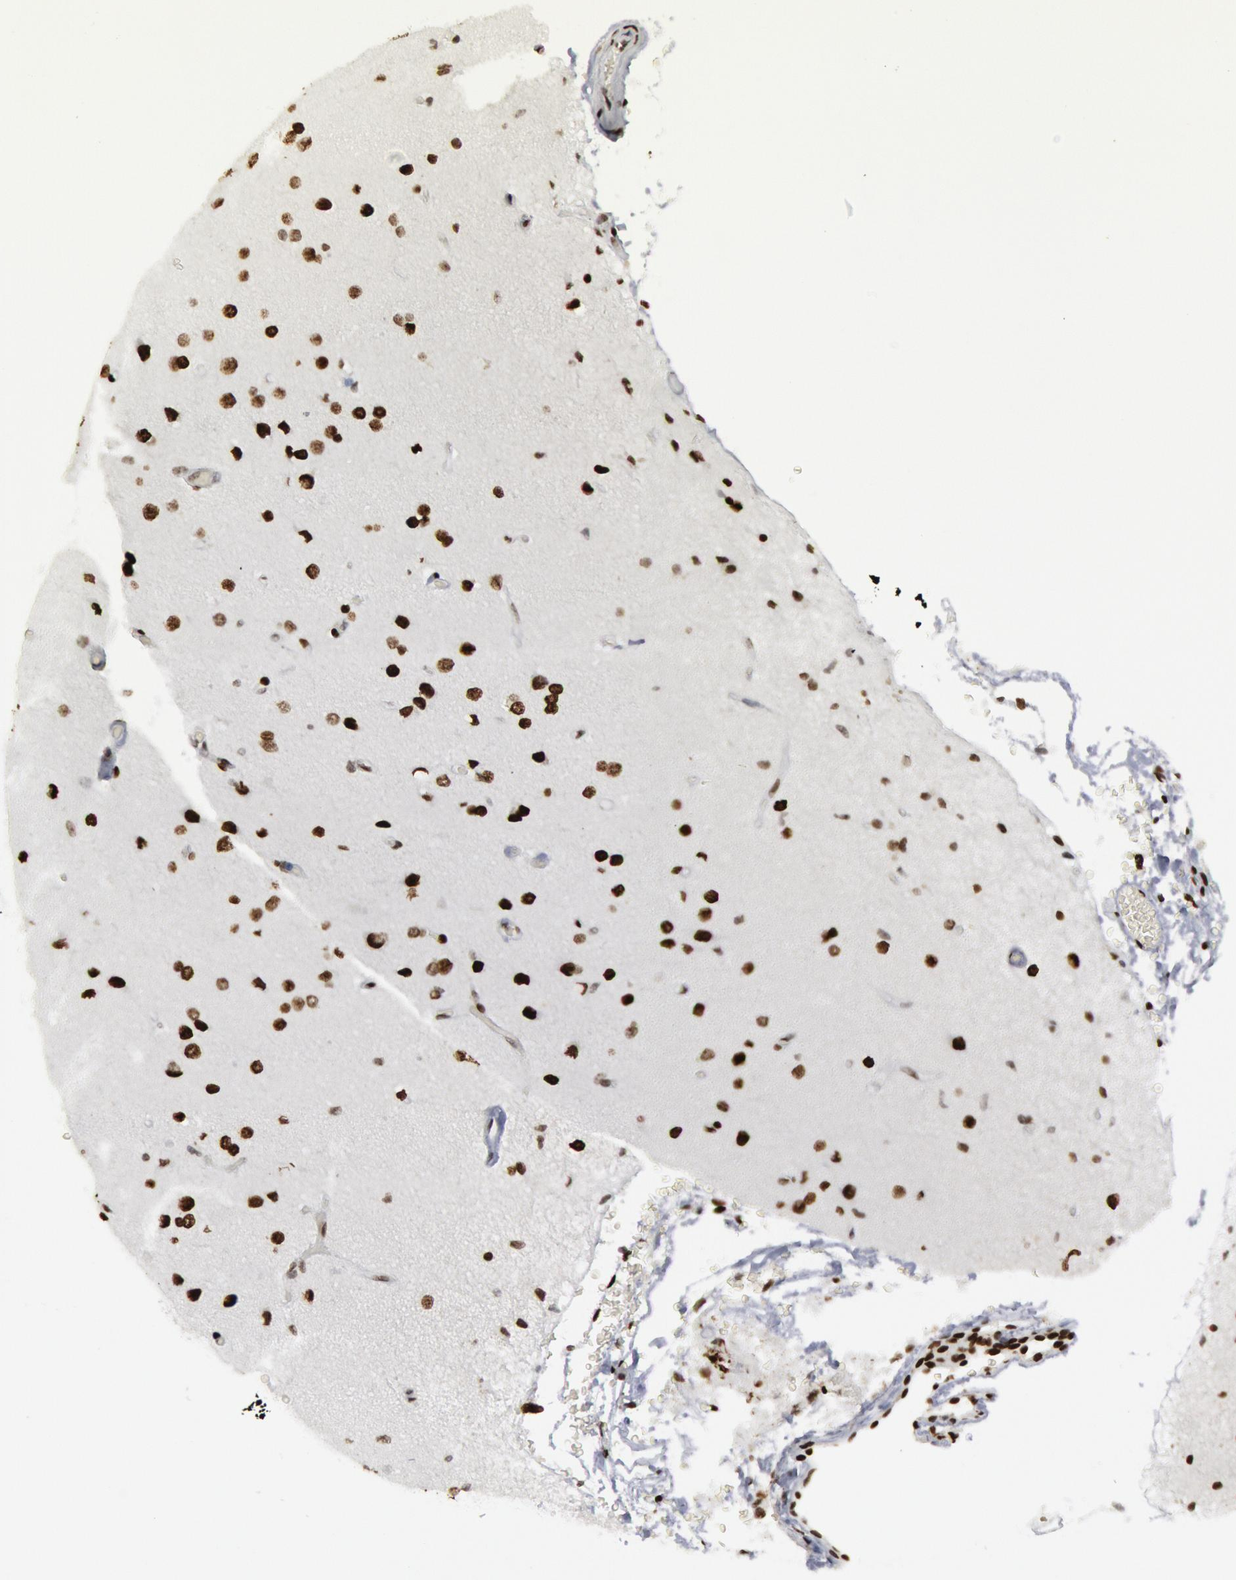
{"staining": {"intensity": "moderate", "quantity": ">75%", "location": "nuclear"}, "tissue": "cerebral cortex", "cell_type": "Endothelial cells", "image_type": "normal", "snomed": [{"axis": "morphology", "description": "Normal tissue, NOS"}, {"axis": "morphology", "description": "Glioma, malignant, High grade"}, {"axis": "topography", "description": "Cerebral cortex"}], "caption": "DAB (3,3'-diaminobenzidine) immunohistochemical staining of normal human cerebral cortex demonstrates moderate nuclear protein expression in about >75% of endothelial cells.", "gene": "MECP2", "patient": {"sex": "male", "age": 77}}